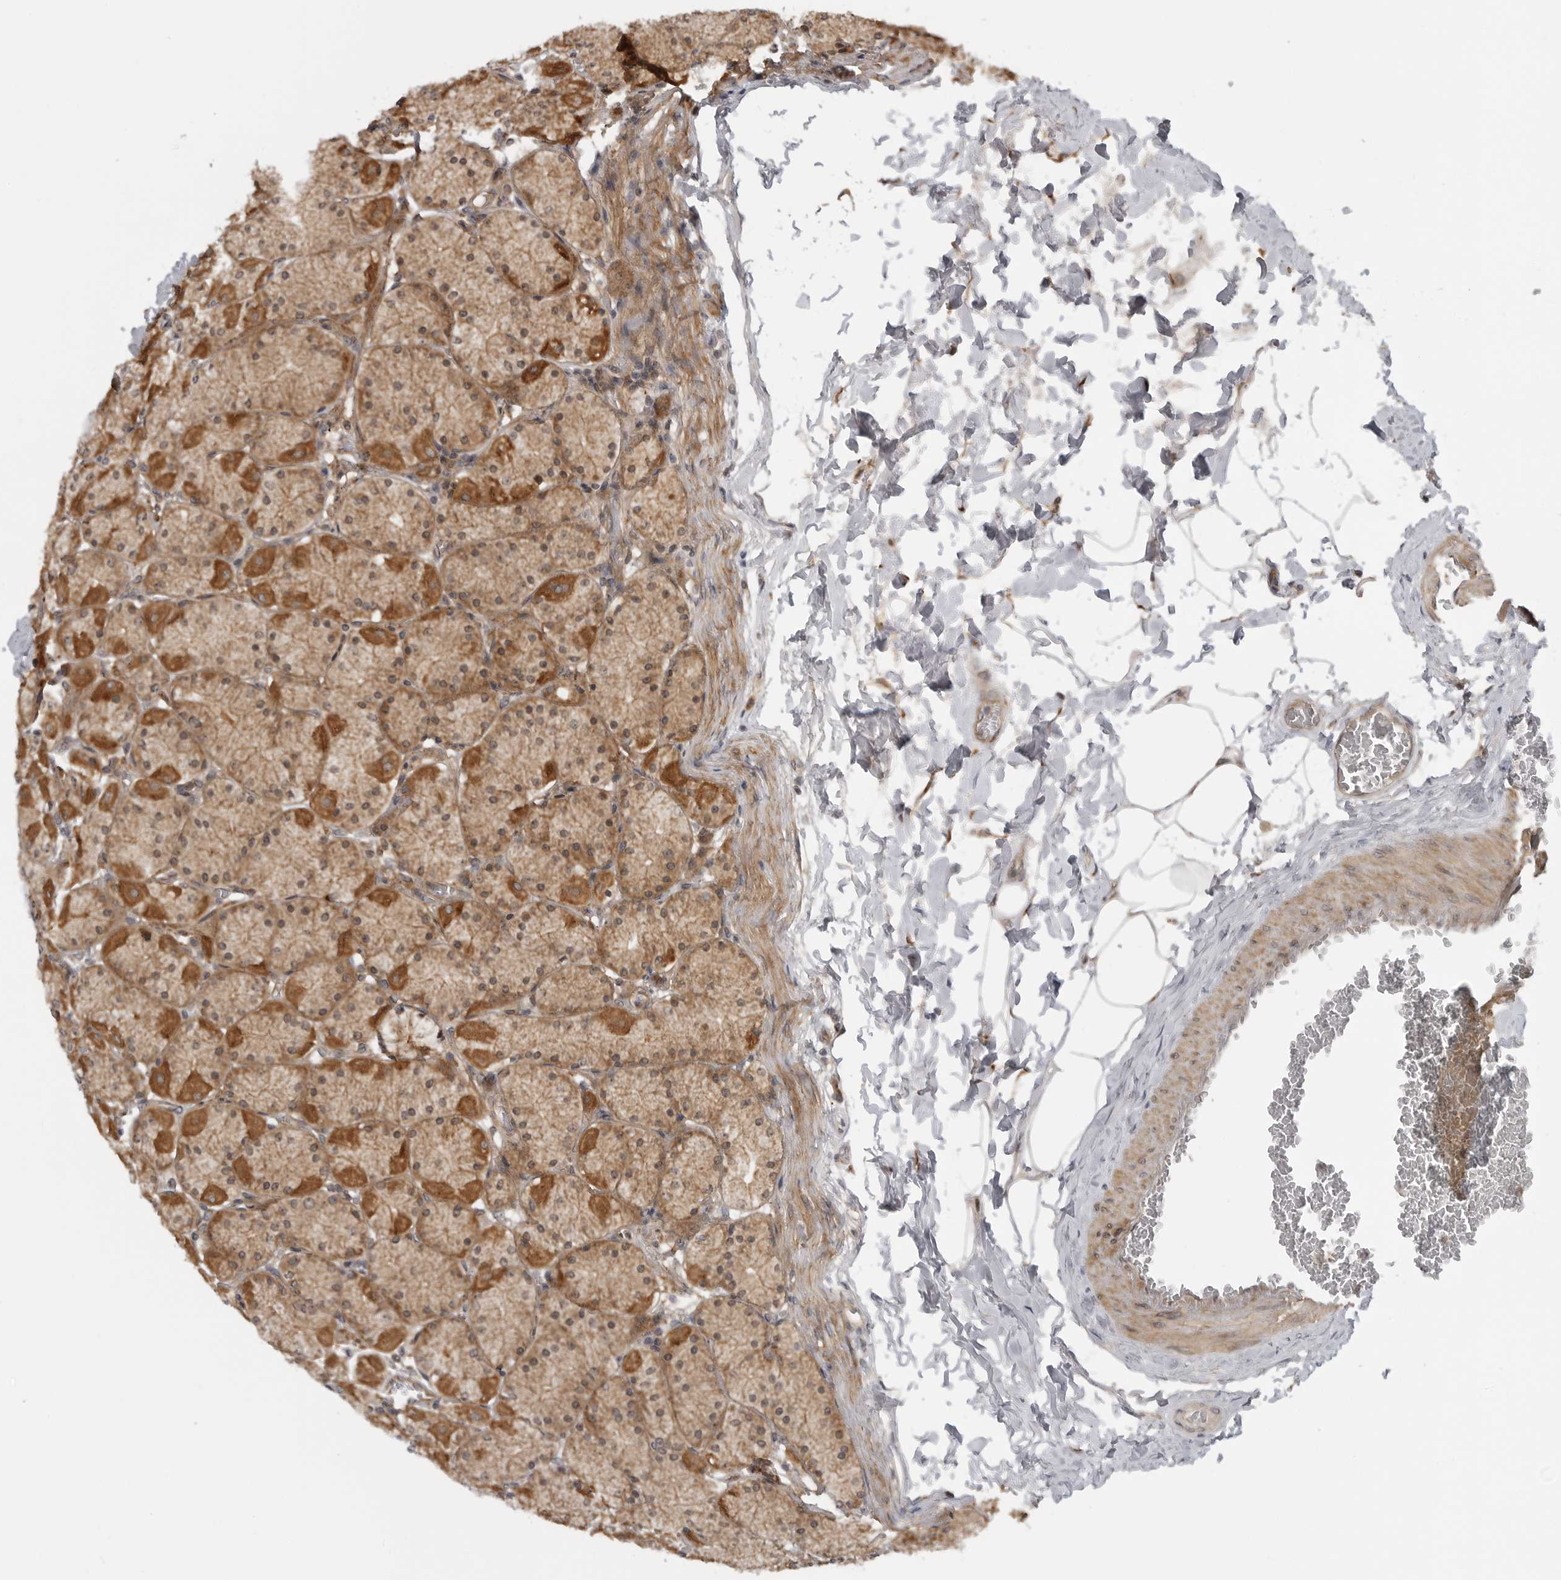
{"staining": {"intensity": "strong", "quantity": "25%-75%", "location": "cytoplasmic/membranous"}, "tissue": "stomach", "cell_type": "Glandular cells", "image_type": "normal", "snomed": [{"axis": "morphology", "description": "Normal tissue, NOS"}, {"axis": "topography", "description": "Stomach, upper"}], "caption": "Strong cytoplasmic/membranous expression for a protein is appreciated in approximately 25%-75% of glandular cells of unremarkable stomach using IHC.", "gene": "LRRC45", "patient": {"sex": "female", "age": 56}}